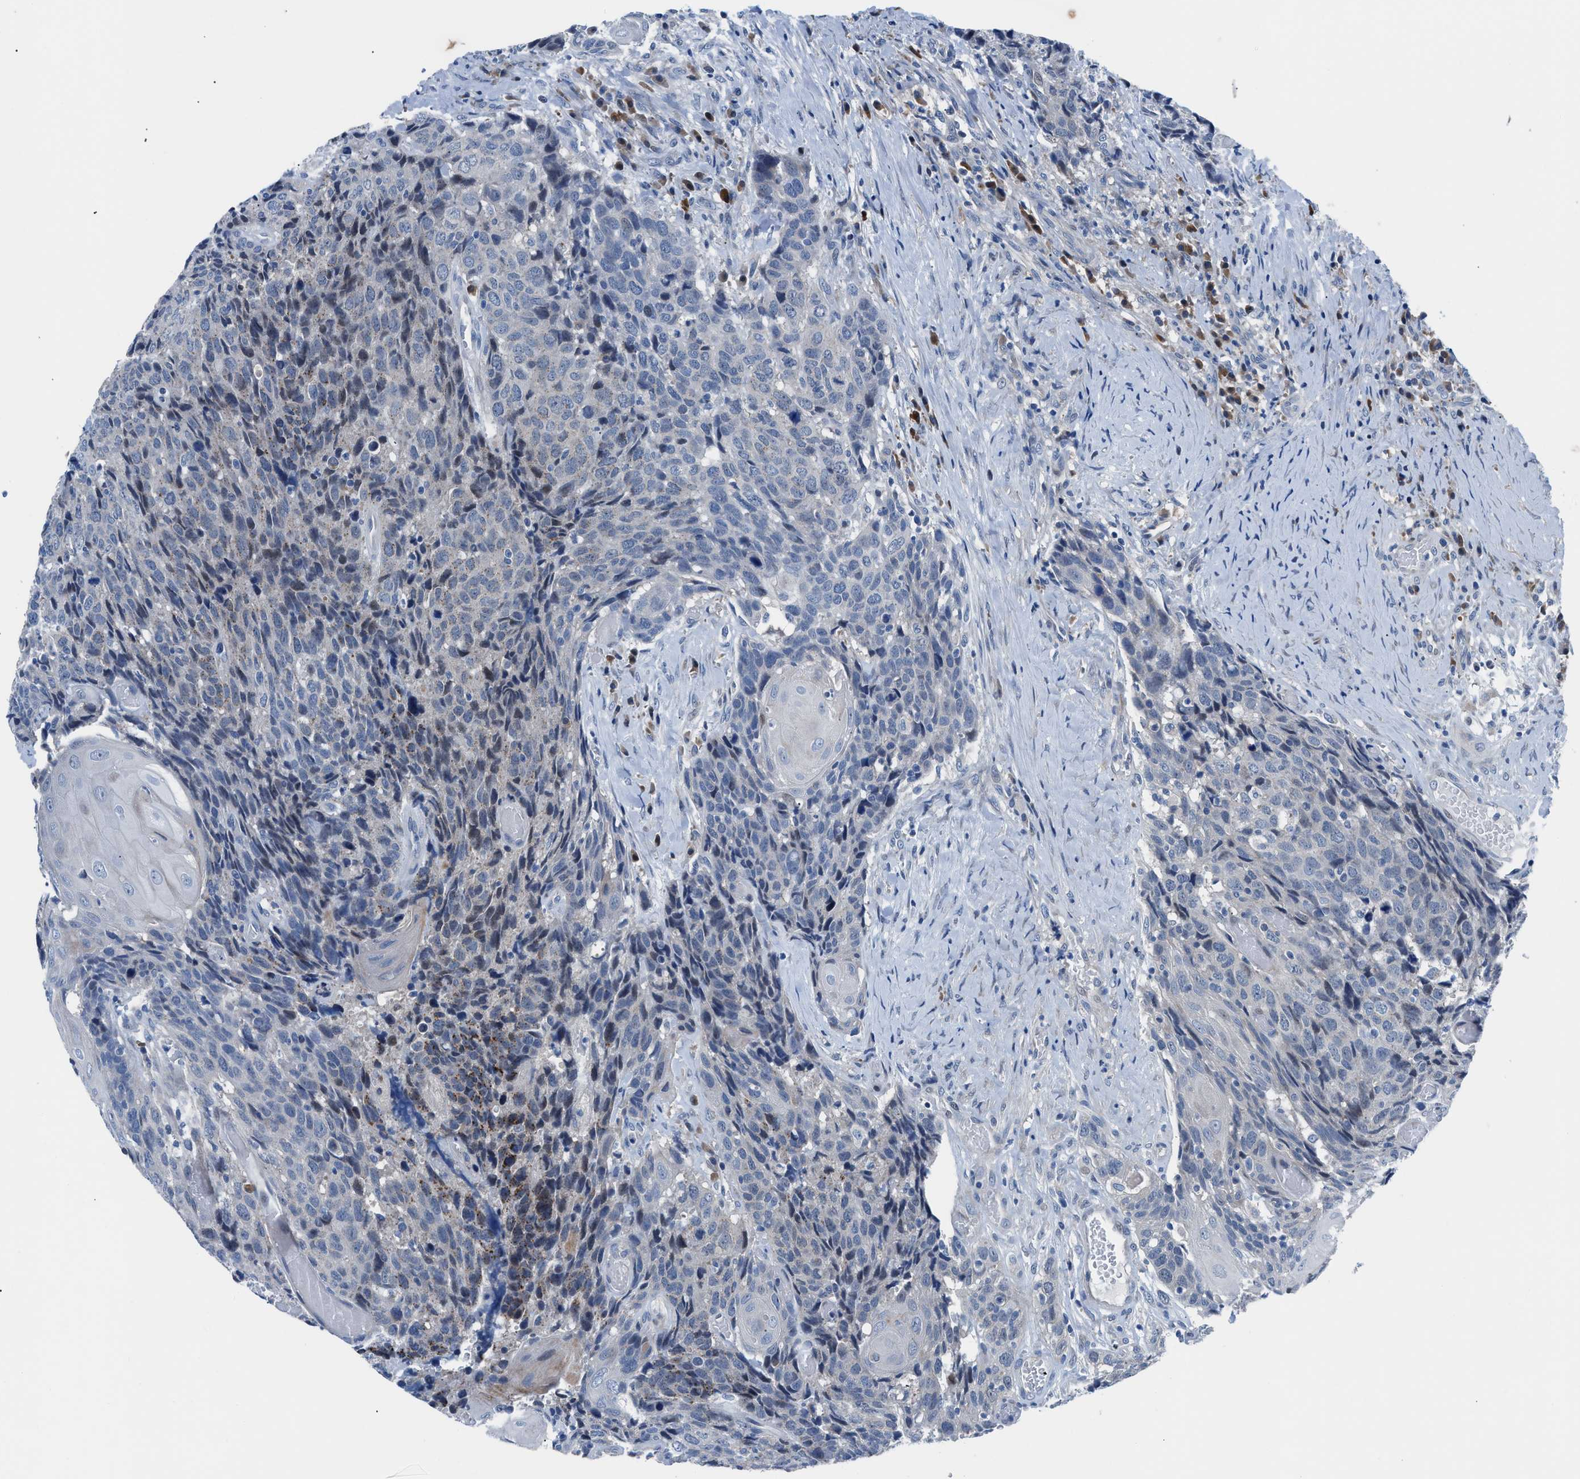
{"staining": {"intensity": "negative", "quantity": "none", "location": "none"}, "tissue": "head and neck cancer", "cell_type": "Tumor cells", "image_type": "cancer", "snomed": [{"axis": "morphology", "description": "Squamous cell carcinoma, NOS"}, {"axis": "topography", "description": "Head-Neck"}], "caption": "Immunohistochemical staining of head and neck cancer (squamous cell carcinoma) demonstrates no significant positivity in tumor cells.", "gene": "UAP1", "patient": {"sex": "male", "age": 66}}